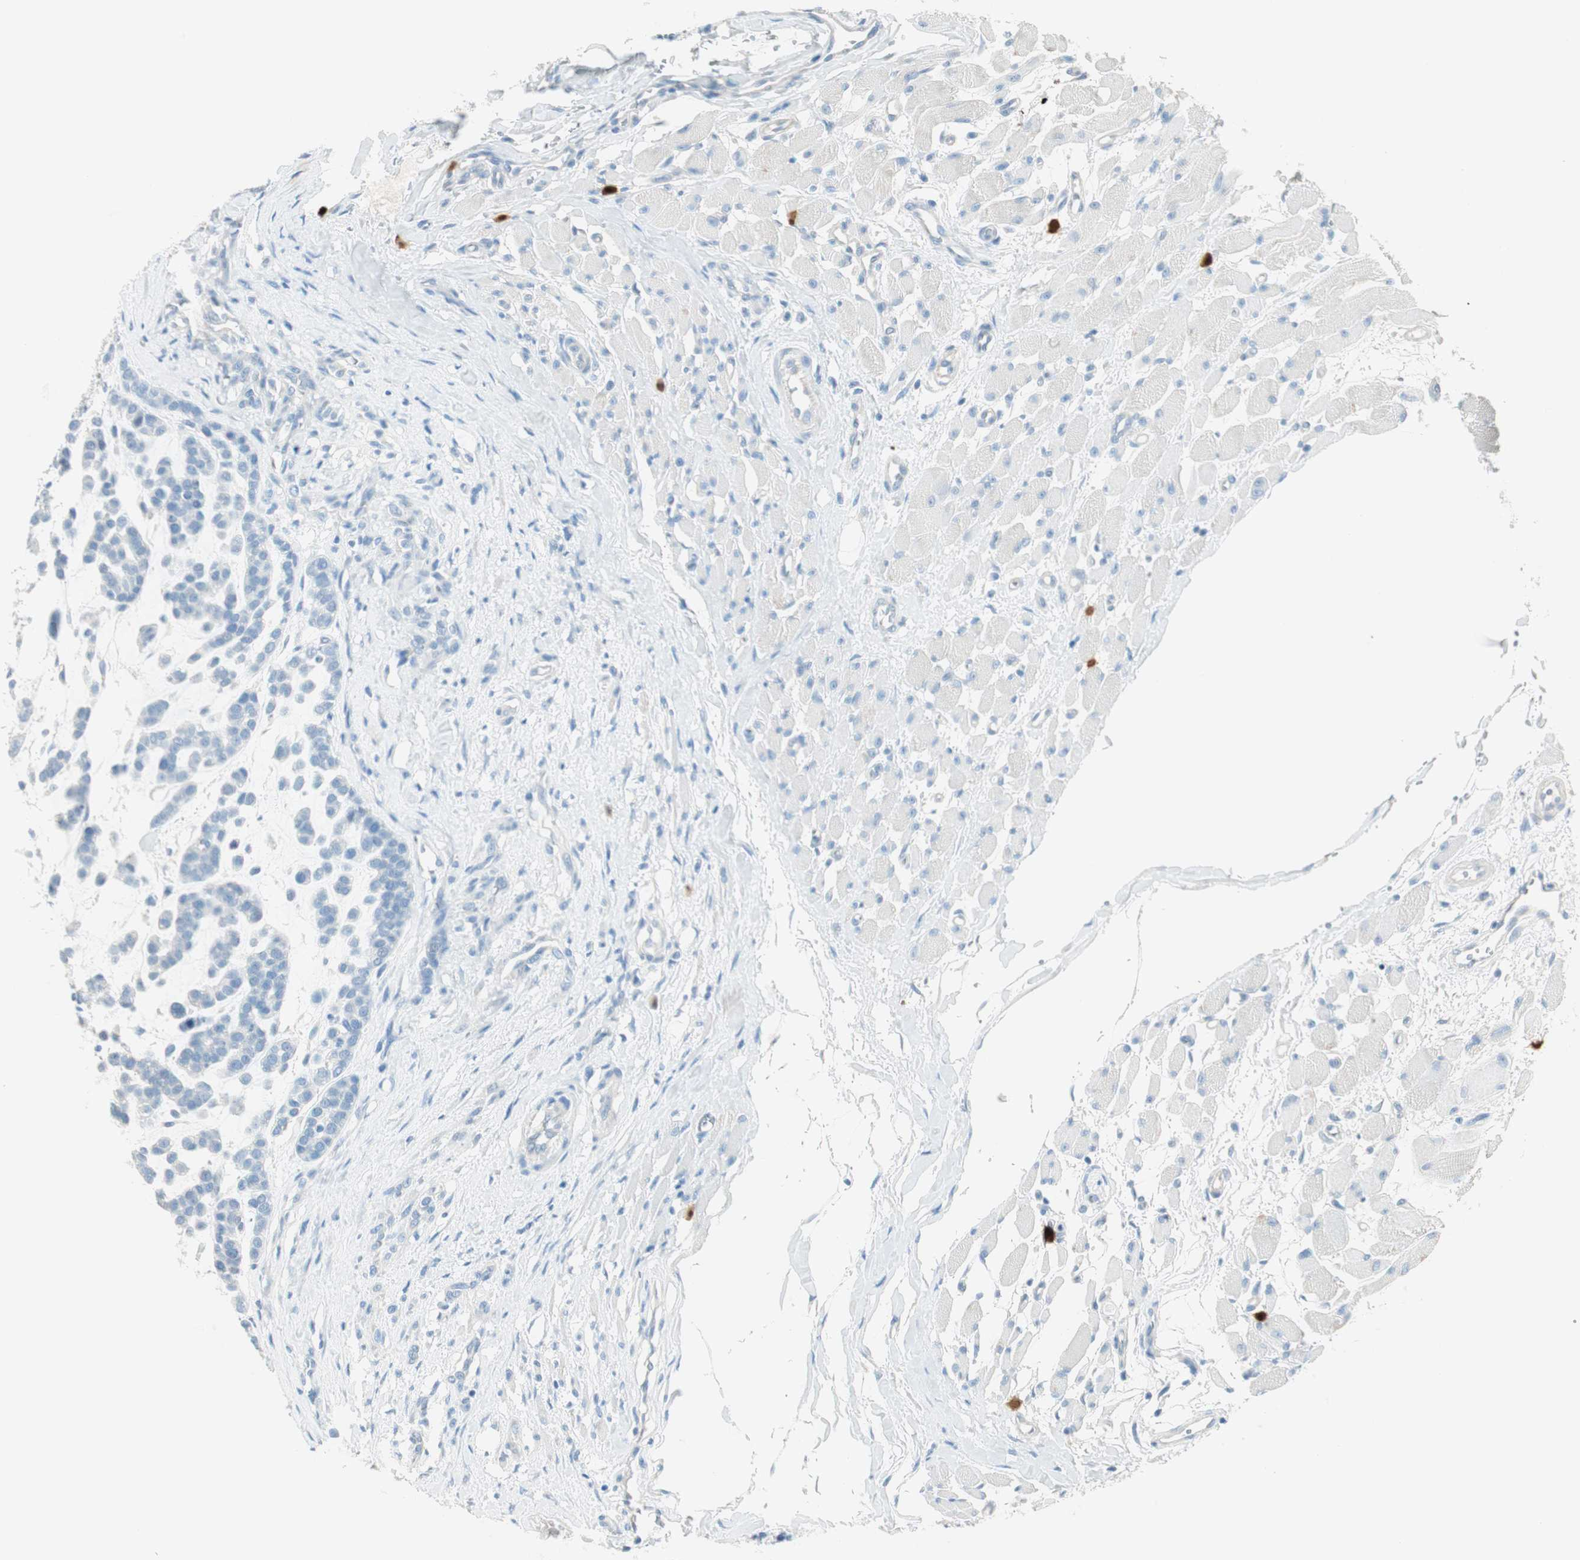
{"staining": {"intensity": "negative", "quantity": "none", "location": "none"}, "tissue": "head and neck cancer", "cell_type": "Tumor cells", "image_type": "cancer", "snomed": [{"axis": "morphology", "description": "Adenocarcinoma, NOS"}, {"axis": "morphology", "description": "Adenoma, NOS"}, {"axis": "topography", "description": "Head-Neck"}], "caption": "There is no significant positivity in tumor cells of head and neck cancer (adenocarcinoma). Nuclei are stained in blue.", "gene": "HPGD", "patient": {"sex": "female", "age": 55}}